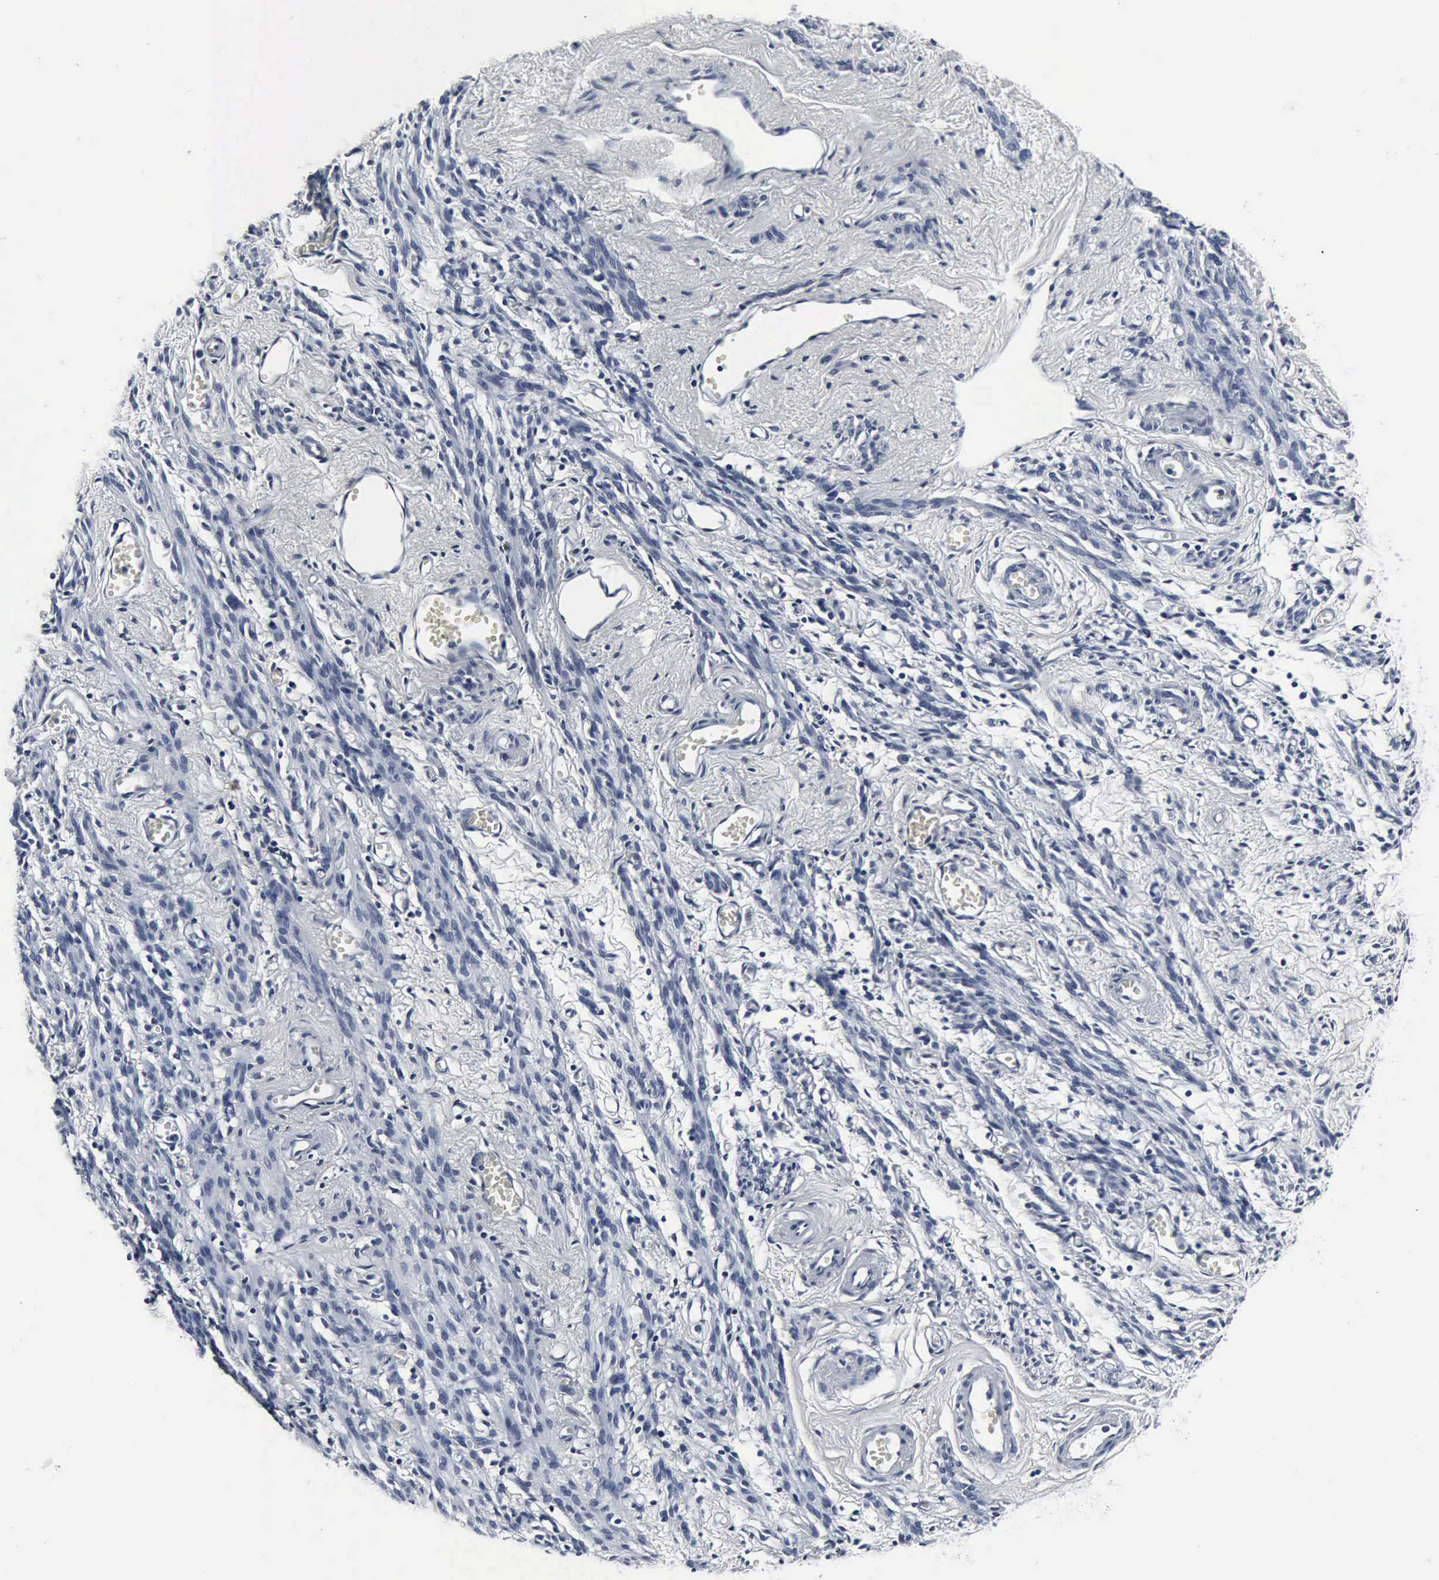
{"staining": {"intensity": "negative", "quantity": "none", "location": "none"}, "tissue": "endometrial cancer", "cell_type": "Tumor cells", "image_type": "cancer", "snomed": [{"axis": "morphology", "description": "Adenocarcinoma, NOS"}, {"axis": "topography", "description": "Endometrium"}], "caption": "A high-resolution histopathology image shows IHC staining of endometrial cancer (adenocarcinoma), which demonstrates no significant positivity in tumor cells.", "gene": "SNAP25", "patient": {"sex": "female", "age": 75}}